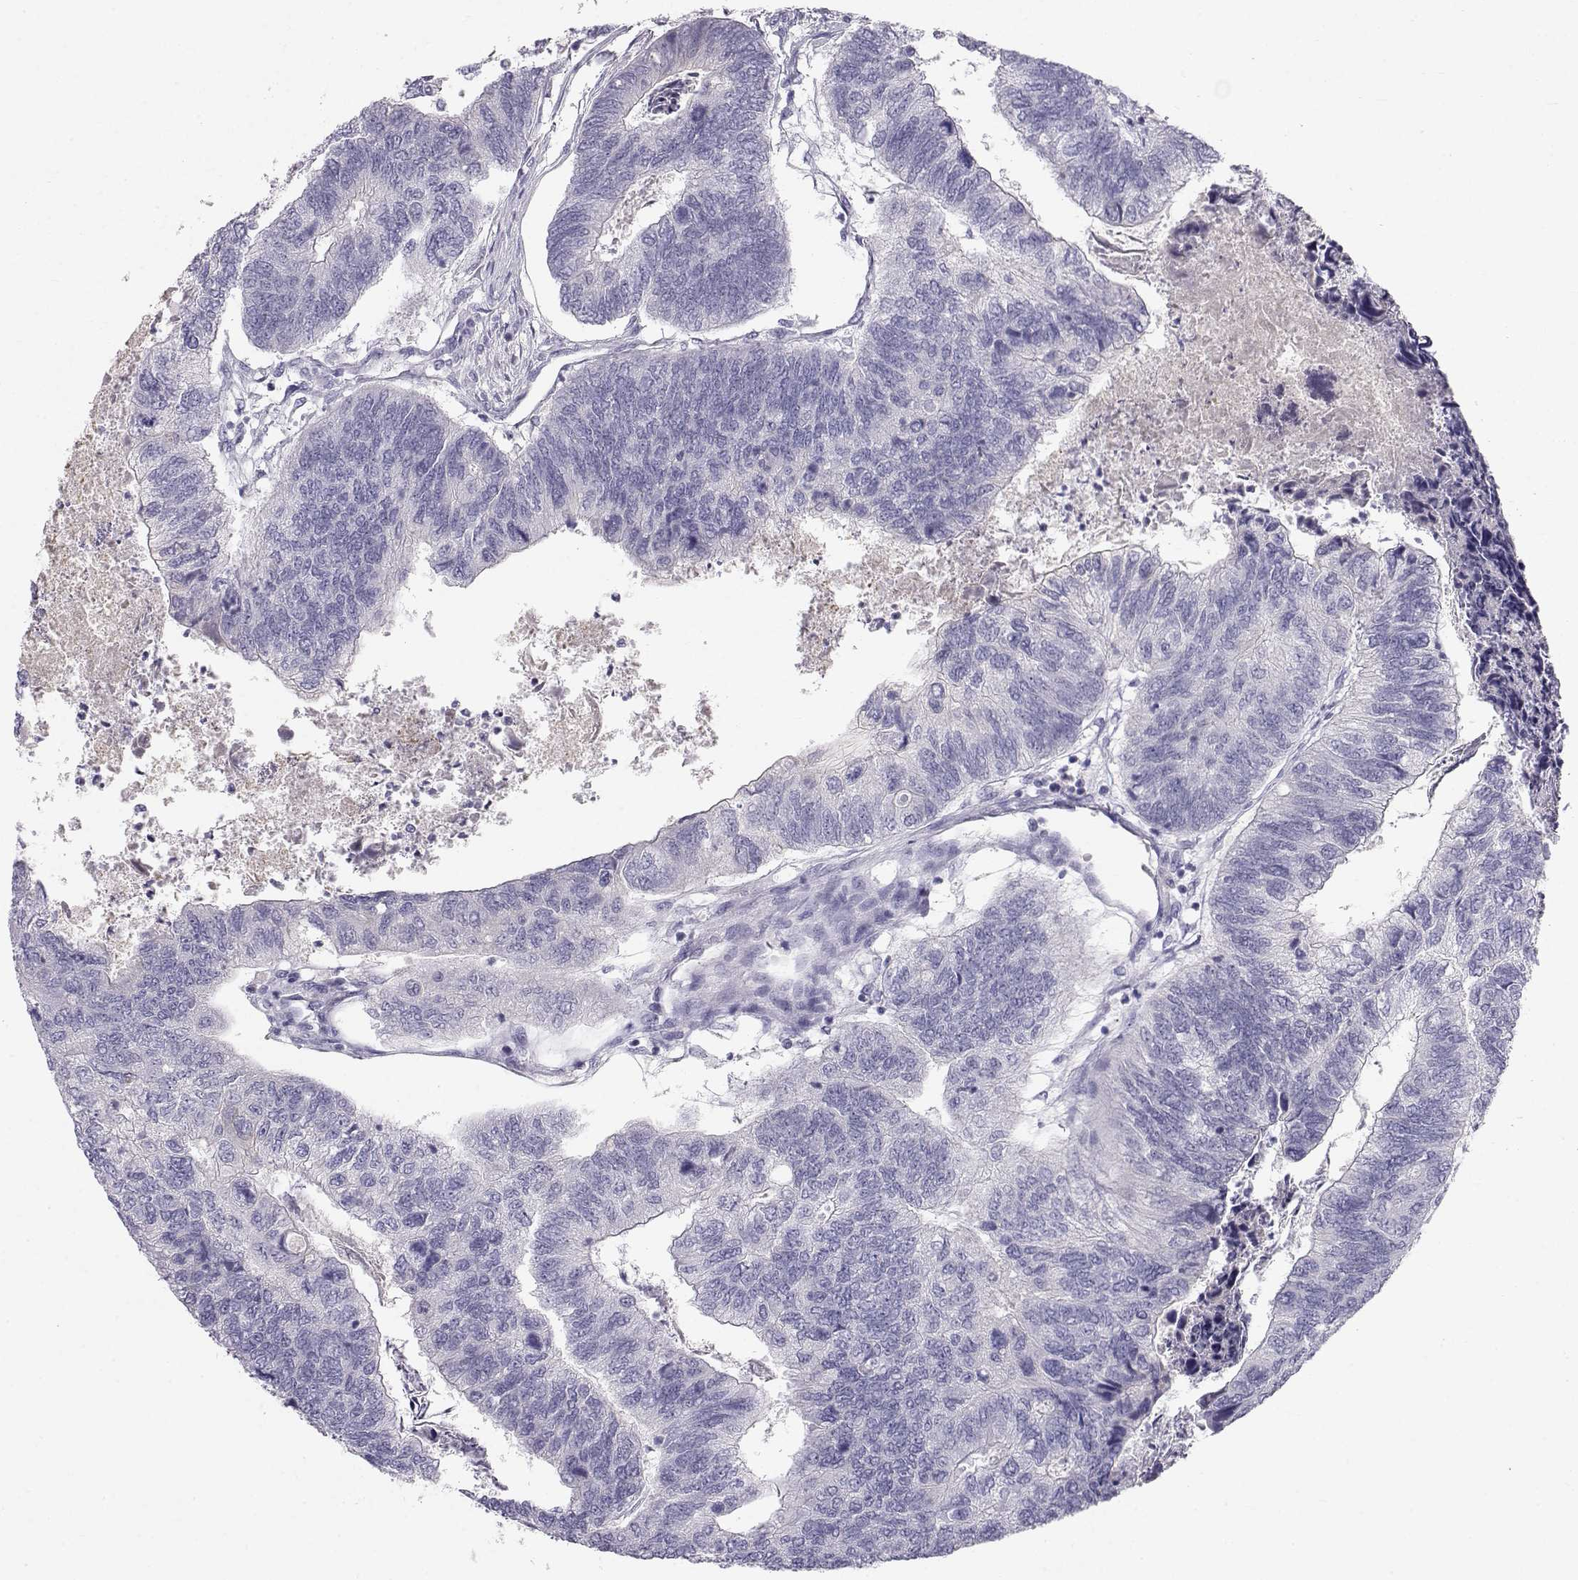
{"staining": {"intensity": "negative", "quantity": "none", "location": "none"}, "tissue": "colorectal cancer", "cell_type": "Tumor cells", "image_type": "cancer", "snomed": [{"axis": "morphology", "description": "Adenocarcinoma, NOS"}, {"axis": "topography", "description": "Colon"}], "caption": "Immunohistochemical staining of colorectal cancer demonstrates no significant expression in tumor cells. (IHC, brightfield microscopy, high magnification).", "gene": "GPR26", "patient": {"sex": "female", "age": 67}}